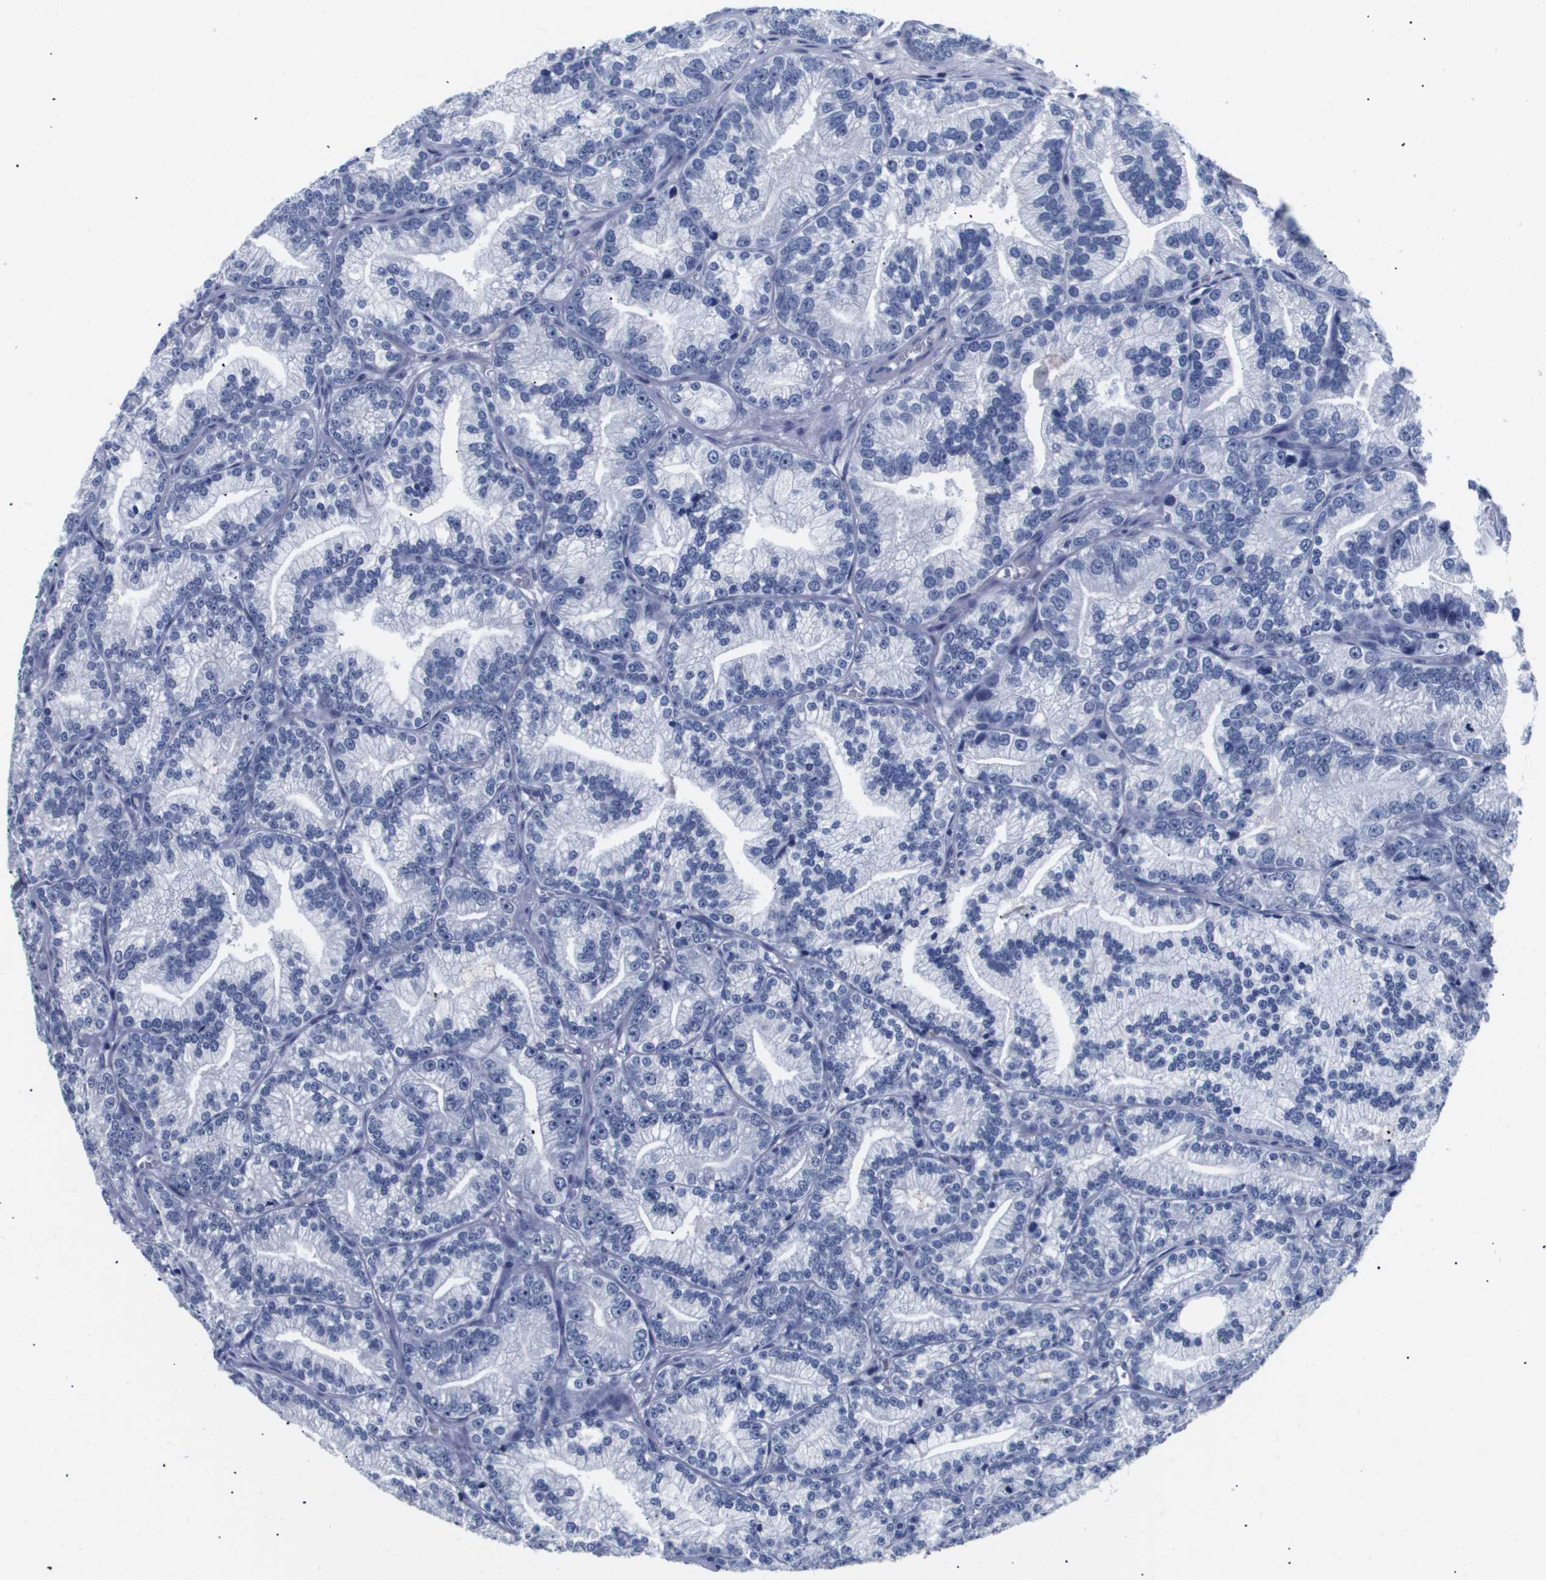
{"staining": {"intensity": "negative", "quantity": "none", "location": "none"}, "tissue": "prostate cancer", "cell_type": "Tumor cells", "image_type": "cancer", "snomed": [{"axis": "morphology", "description": "Adenocarcinoma, Low grade"}, {"axis": "topography", "description": "Prostate"}], "caption": "High magnification brightfield microscopy of prostate cancer (low-grade adenocarcinoma) stained with DAB (3,3'-diaminobenzidine) (brown) and counterstained with hematoxylin (blue): tumor cells show no significant expression.", "gene": "ATP6V0A4", "patient": {"sex": "male", "age": 89}}